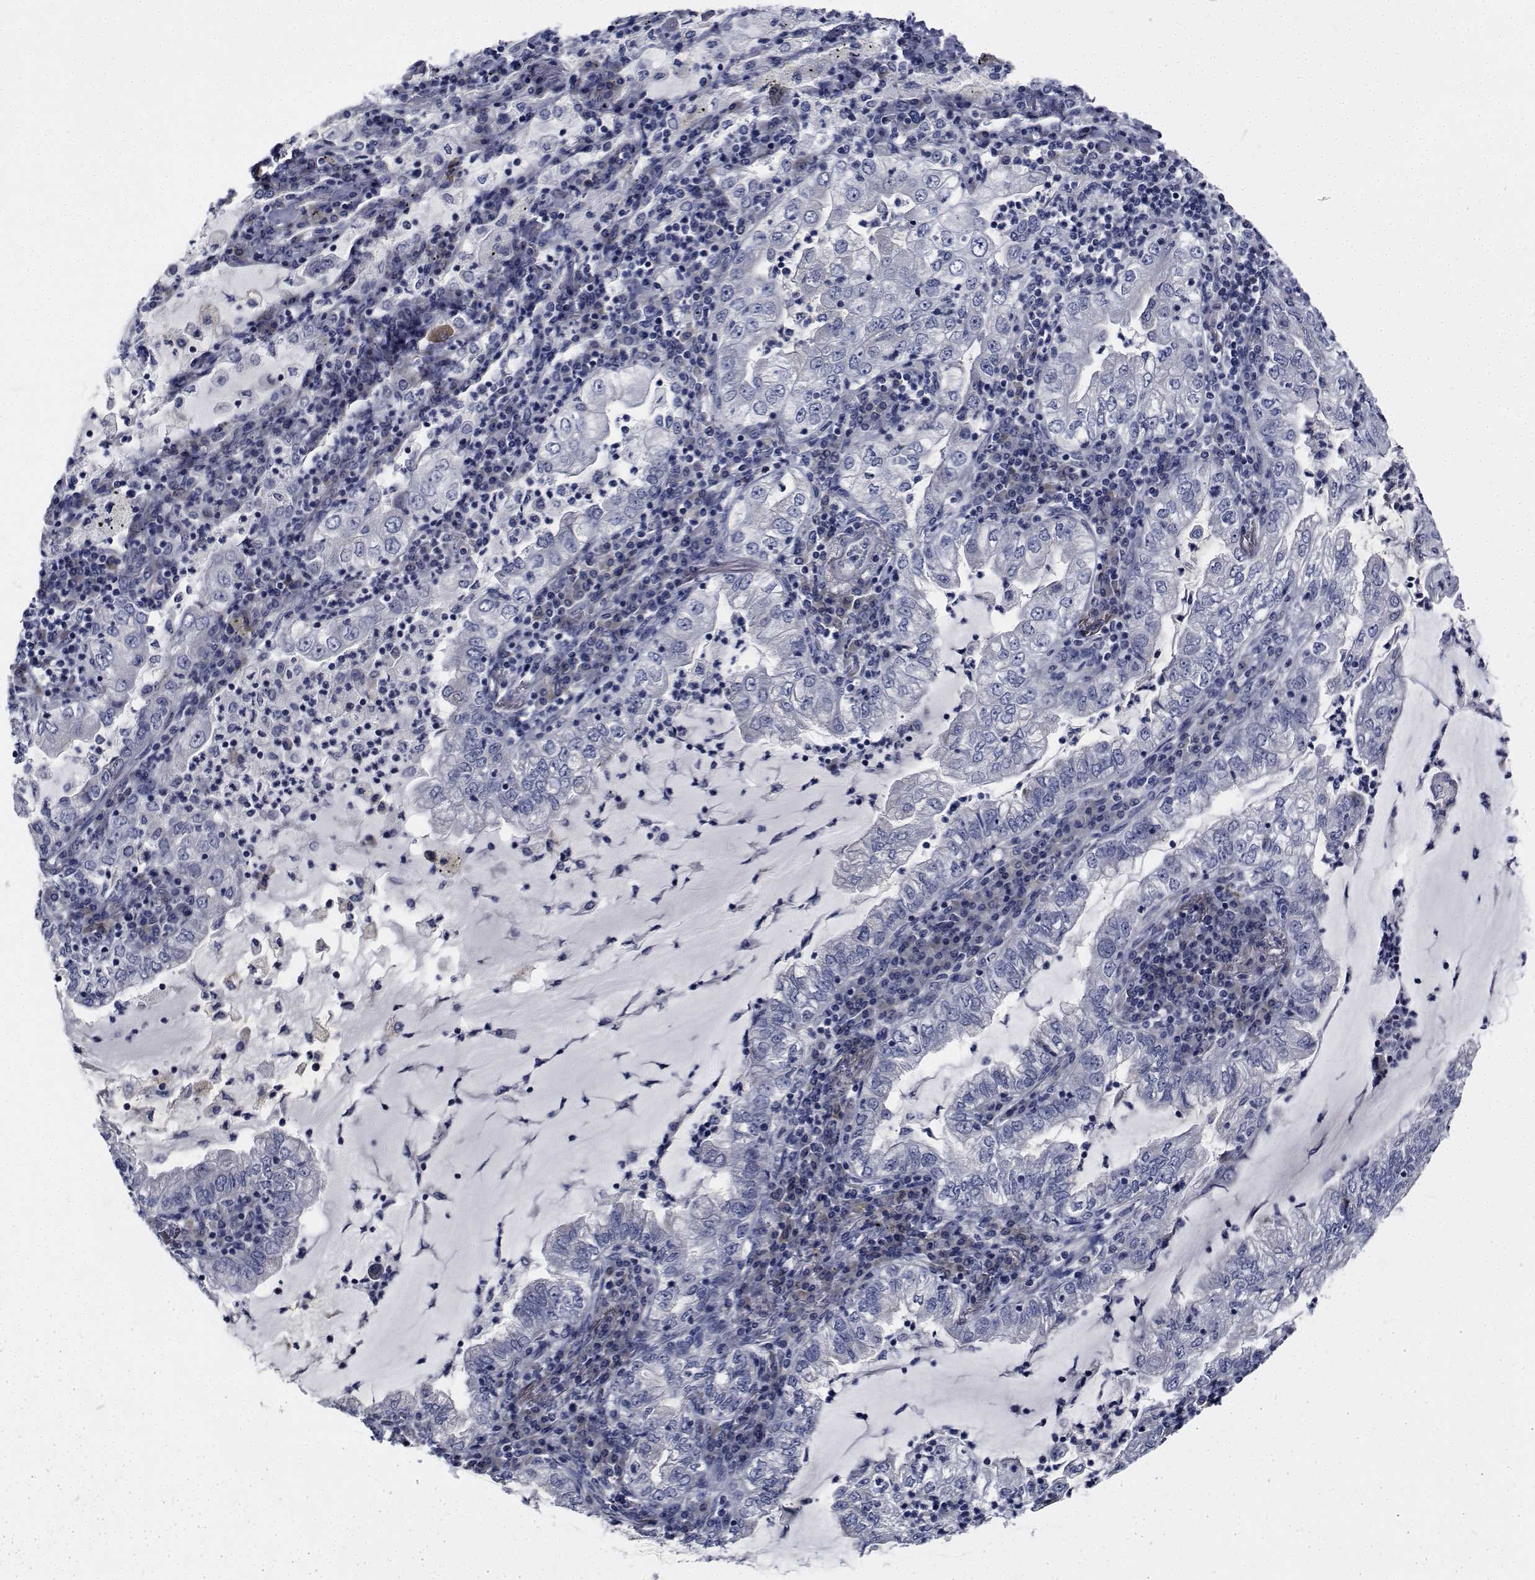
{"staining": {"intensity": "negative", "quantity": "none", "location": "none"}, "tissue": "lung cancer", "cell_type": "Tumor cells", "image_type": "cancer", "snomed": [{"axis": "morphology", "description": "Adenocarcinoma, NOS"}, {"axis": "topography", "description": "Lung"}], "caption": "The immunohistochemistry (IHC) image has no significant expression in tumor cells of adenocarcinoma (lung) tissue.", "gene": "TTBK1", "patient": {"sex": "female", "age": 73}}